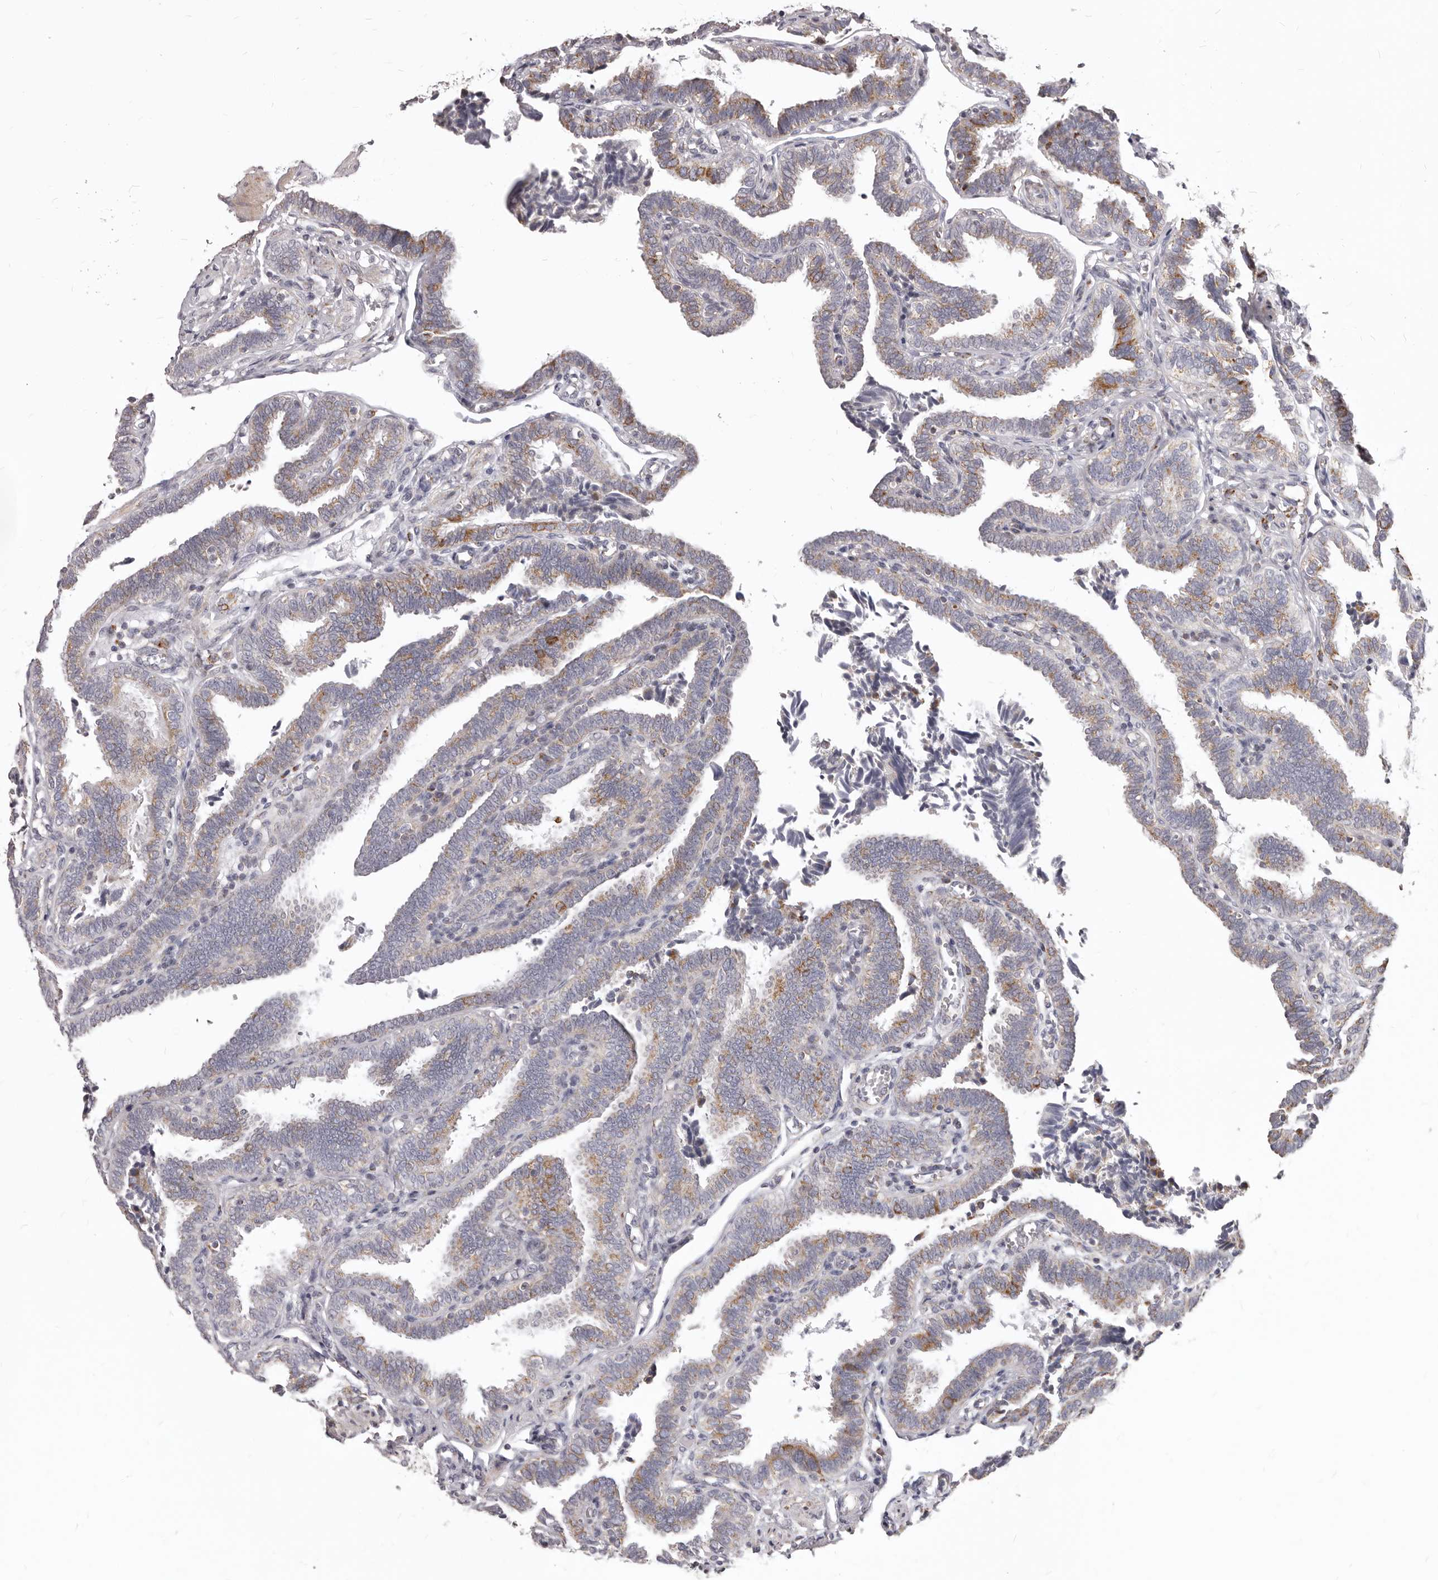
{"staining": {"intensity": "moderate", "quantity": "25%-75%", "location": "cytoplasmic/membranous"}, "tissue": "fallopian tube", "cell_type": "Glandular cells", "image_type": "normal", "snomed": [{"axis": "morphology", "description": "Normal tissue, NOS"}, {"axis": "topography", "description": "Fallopian tube"}], "caption": "Immunohistochemistry (IHC) histopathology image of normal human fallopian tube stained for a protein (brown), which demonstrates medium levels of moderate cytoplasmic/membranous positivity in about 25%-75% of glandular cells.", "gene": "PRMT2", "patient": {"sex": "female", "age": 39}}